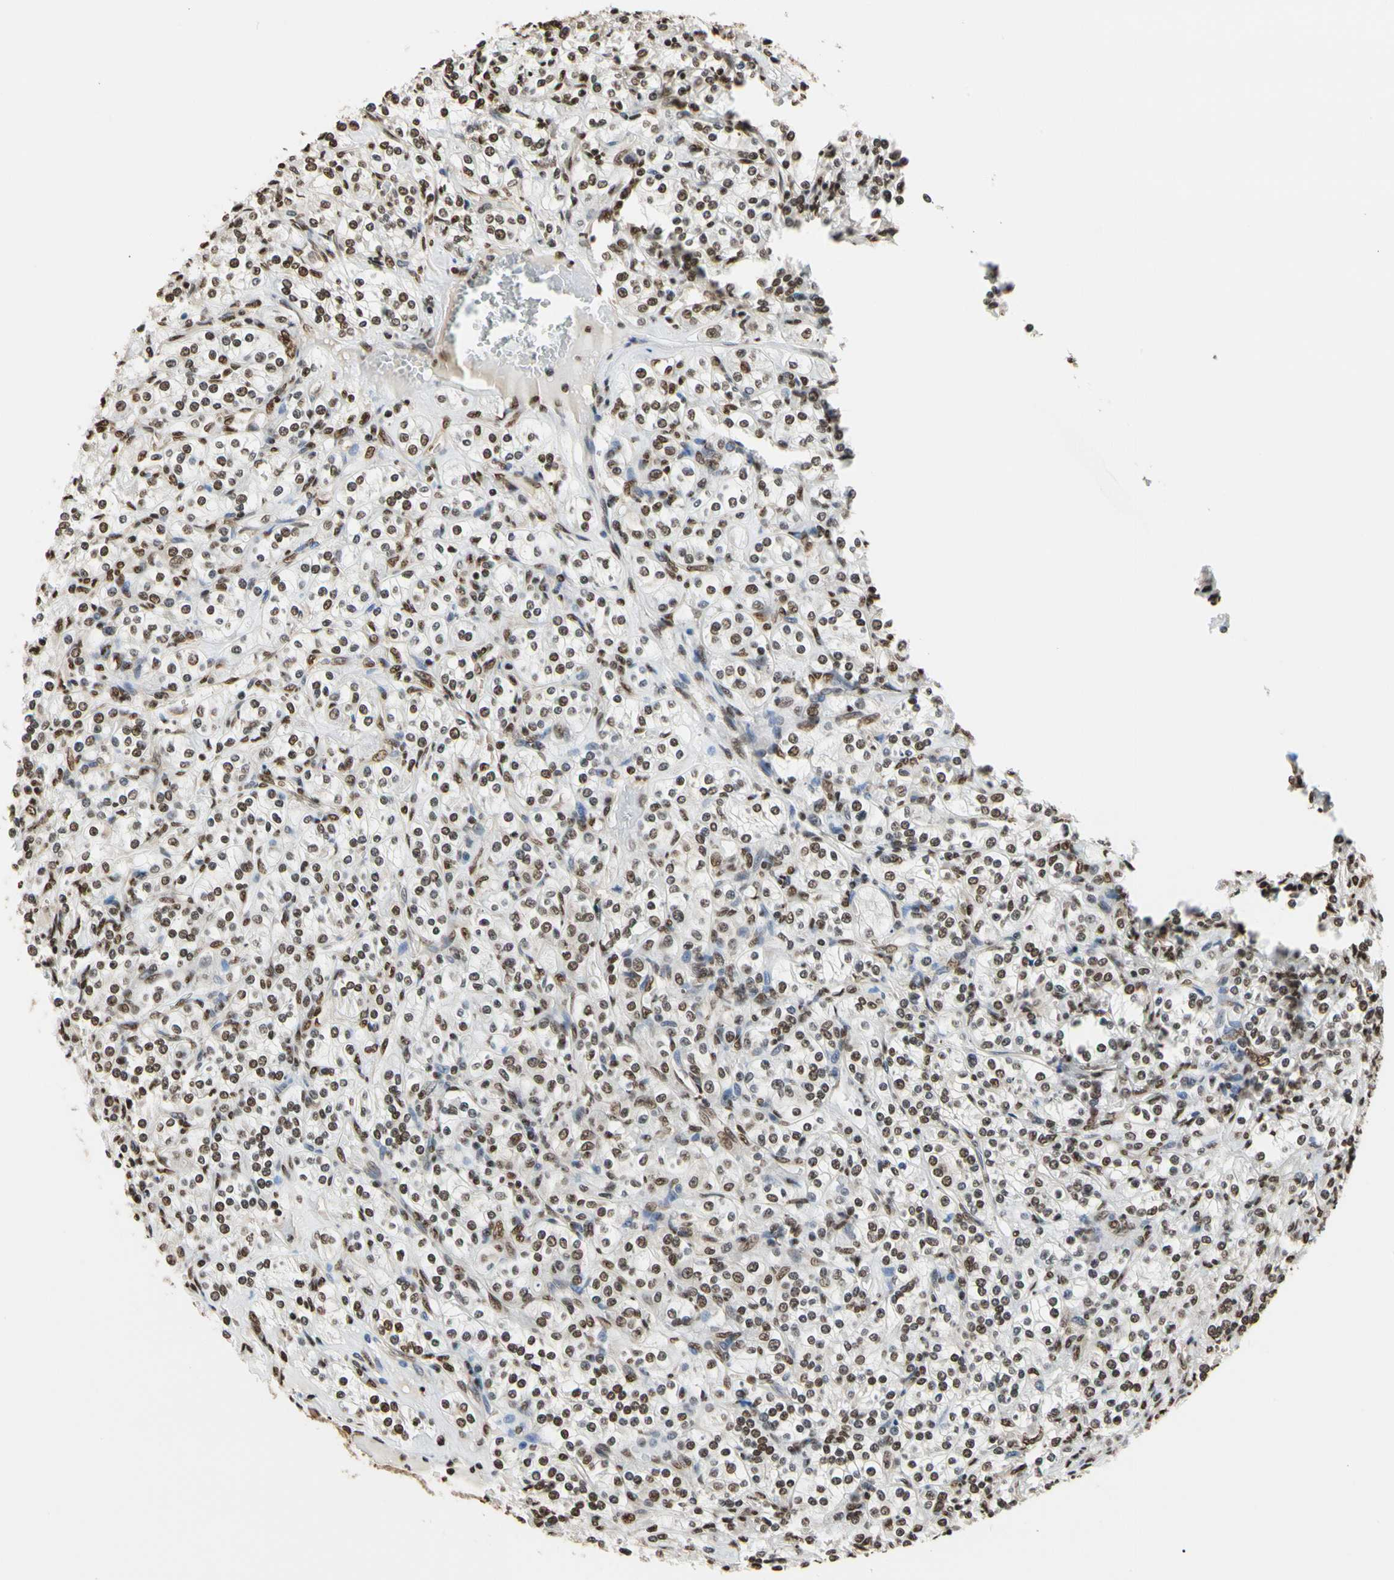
{"staining": {"intensity": "moderate", "quantity": ">75%", "location": "nuclear"}, "tissue": "renal cancer", "cell_type": "Tumor cells", "image_type": "cancer", "snomed": [{"axis": "morphology", "description": "Adenocarcinoma, NOS"}, {"axis": "topography", "description": "Kidney"}], "caption": "Immunohistochemical staining of renal cancer shows medium levels of moderate nuclear staining in approximately >75% of tumor cells.", "gene": "HNRNPK", "patient": {"sex": "male", "age": 77}}